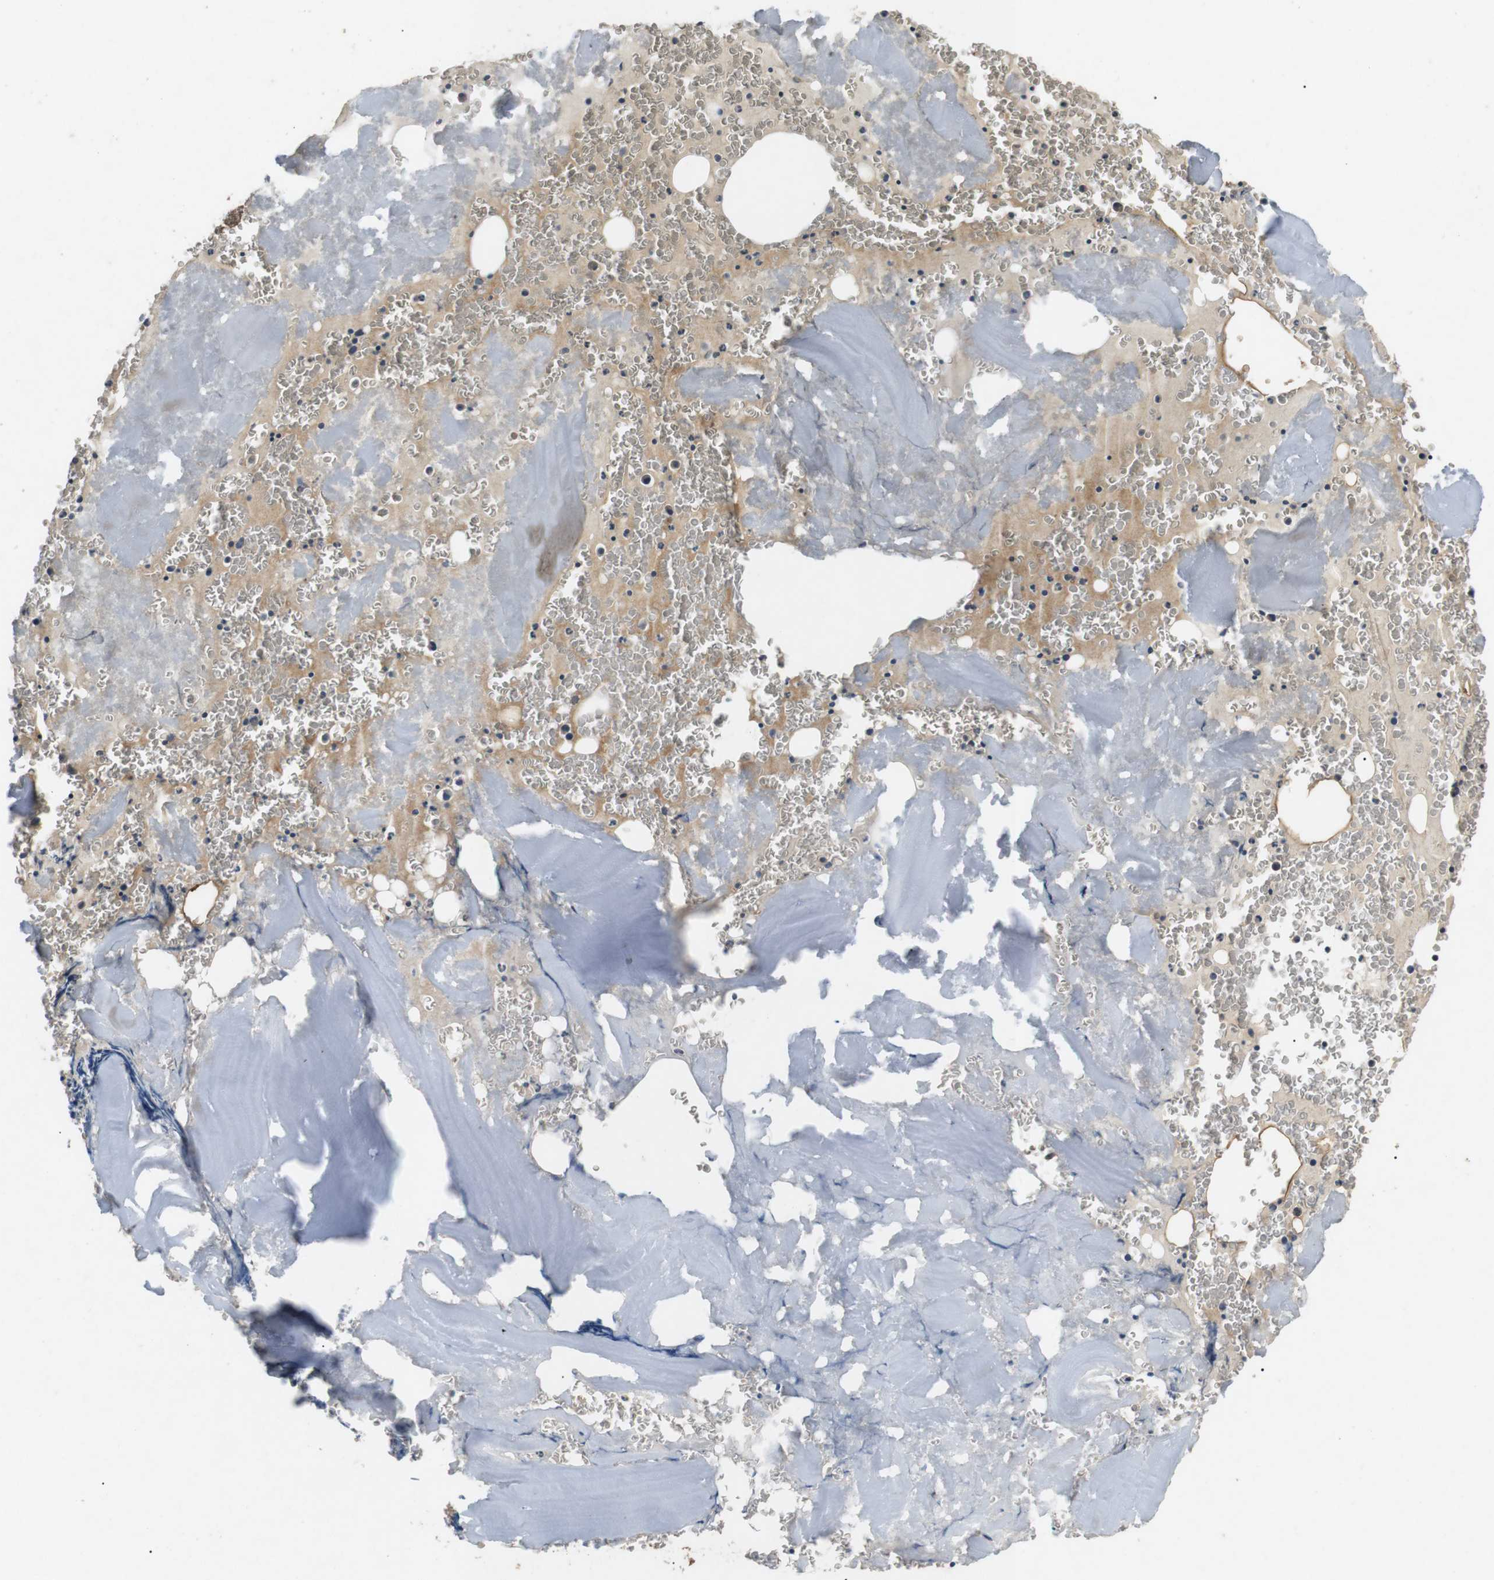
{"staining": {"intensity": "strong", "quantity": "25%-75%", "location": "cytoplasmic/membranous"}, "tissue": "bone marrow", "cell_type": "Hematopoietic cells", "image_type": "normal", "snomed": [{"axis": "morphology", "description": "Normal tissue, NOS"}, {"axis": "morphology", "description": "Inflammation, NOS"}, {"axis": "topography", "description": "Bone marrow"}], "caption": "A micrograph of human bone marrow stained for a protein reveals strong cytoplasmic/membranous brown staining in hematopoietic cells. Immunohistochemistry stains the protein in brown and the nuclei are stained blue.", "gene": "TBC1D15", "patient": {"sex": "male", "age": 73}}